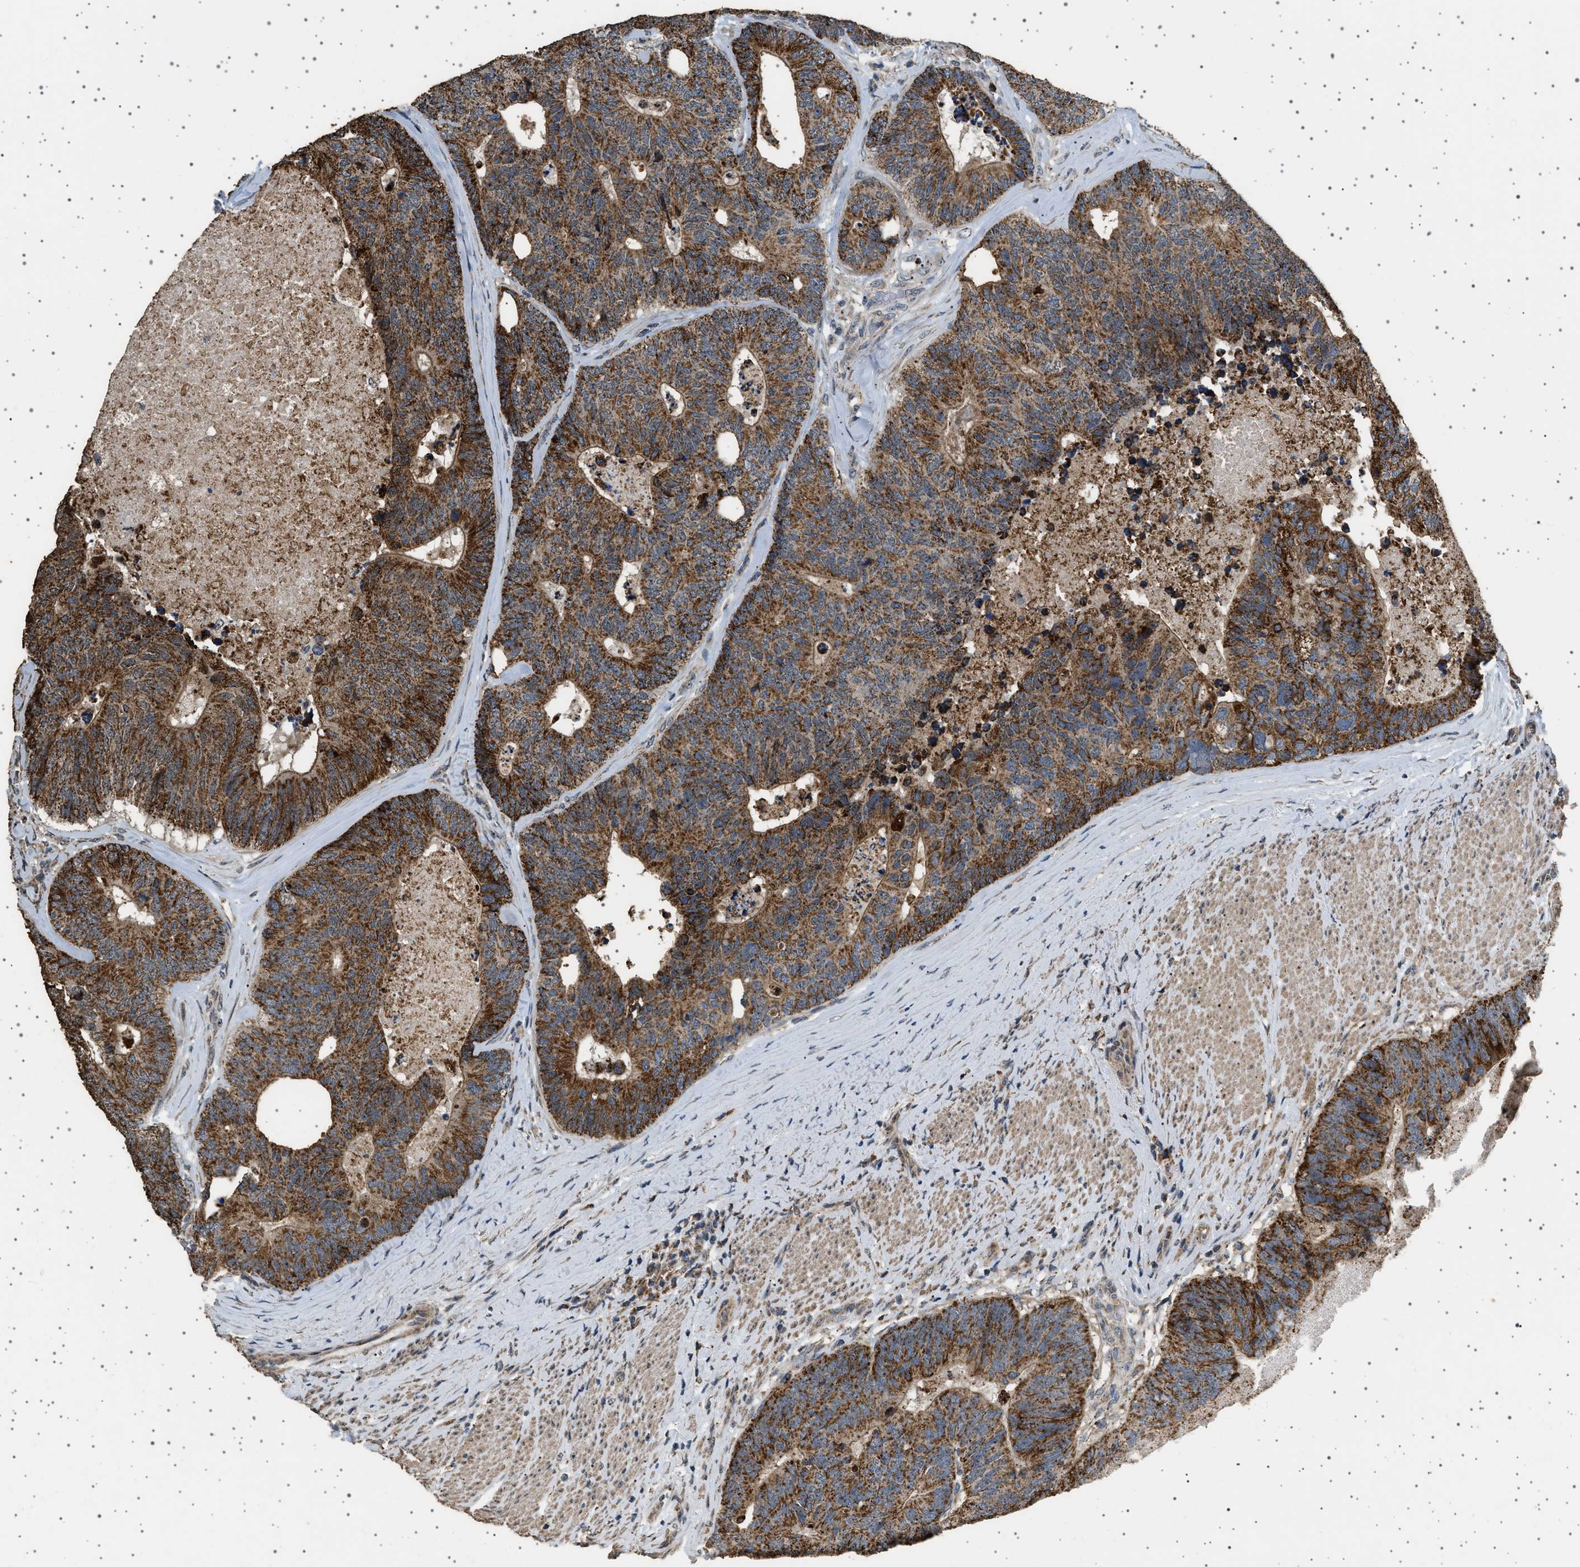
{"staining": {"intensity": "strong", "quantity": ">75%", "location": "cytoplasmic/membranous"}, "tissue": "colorectal cancer", "cell_type": "Tumor cells", "image_type": "cancer", "snomed": [{"axis": "morphology", "description": "Adenocarcinoma, NOS"}, {"axis": "topography", "description": "Colon"}], "caption": "DAB (3,3'-diaminobenzidine) immunohistochemical staining of human colorectal cancer shows strong cytoplasmic/membranous protein positivity in about >75% of tumor cells. The protein is shown in brown color, while the nuclei are stained blue.", "gene": "KCNA4", "patient": {"sex": "female", "age": 67}}